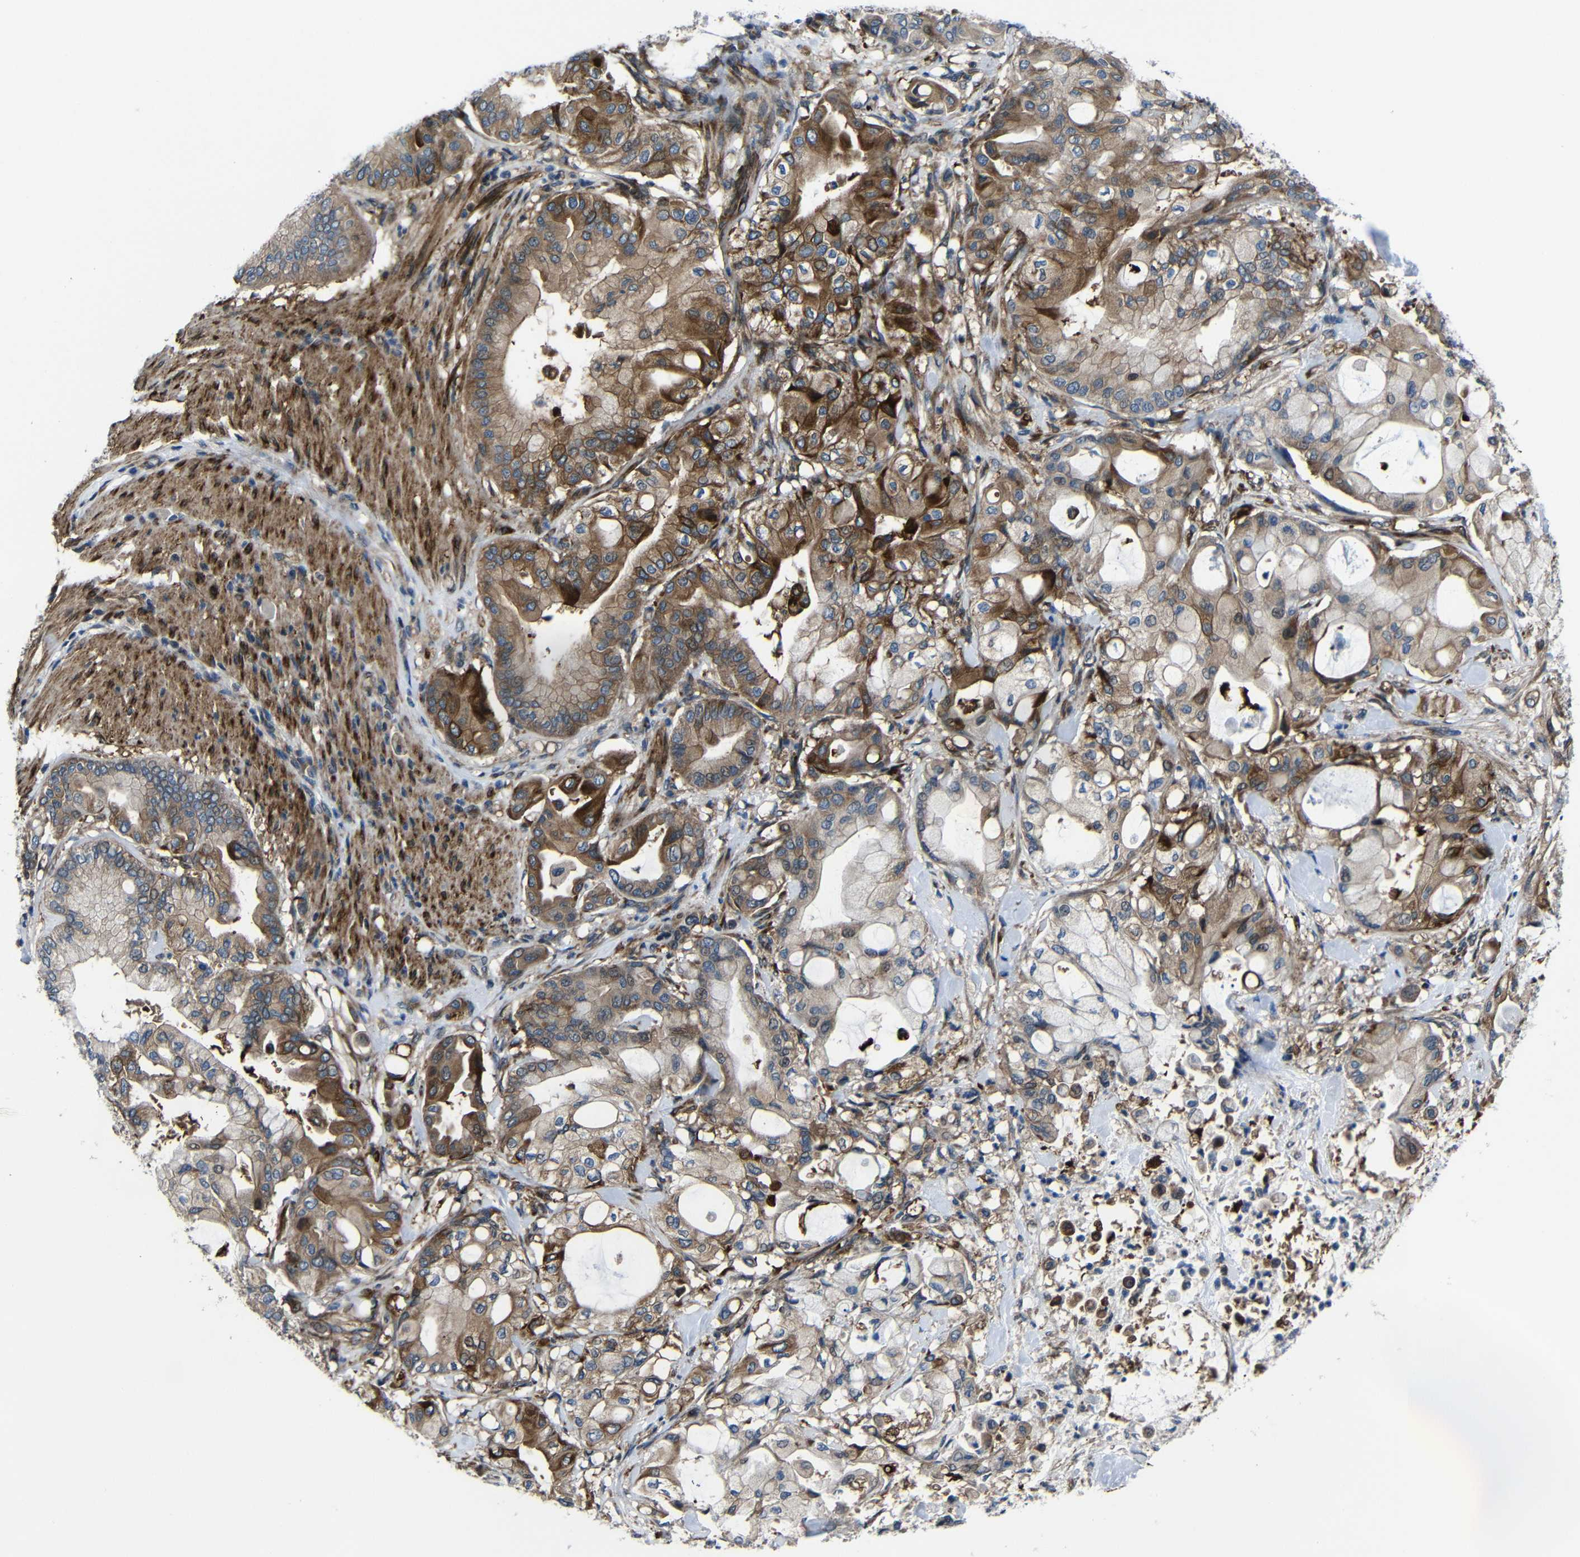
{"staining": {"intensity": "moderate", "quantity": ">75%", "location": "cytoplasmic/membranous"}, "tissue": "pancreatic cancer", "cell_type": "Tumor cells", "image_type": "cancer", "snomed": [{"axis": "morphology", "description": "Adenocarcinoma, NOS"}, {"axis": "morphology", "description": "Adenocarcinoma, metastatic, NOS"}, {"axis": "topography", "description": "Lymph node"}, {"axis": "topography", "description": "Pancreas"}, {"axis": "topography", "description": "Duodenum"}], "caption": "Pancreatic cancer tissue shows moderate cytoplasmic/membranous expression in about >75% of tumor cells", "gene": "KIAA0513", "patient": {"sex": "female", "age": 64}}